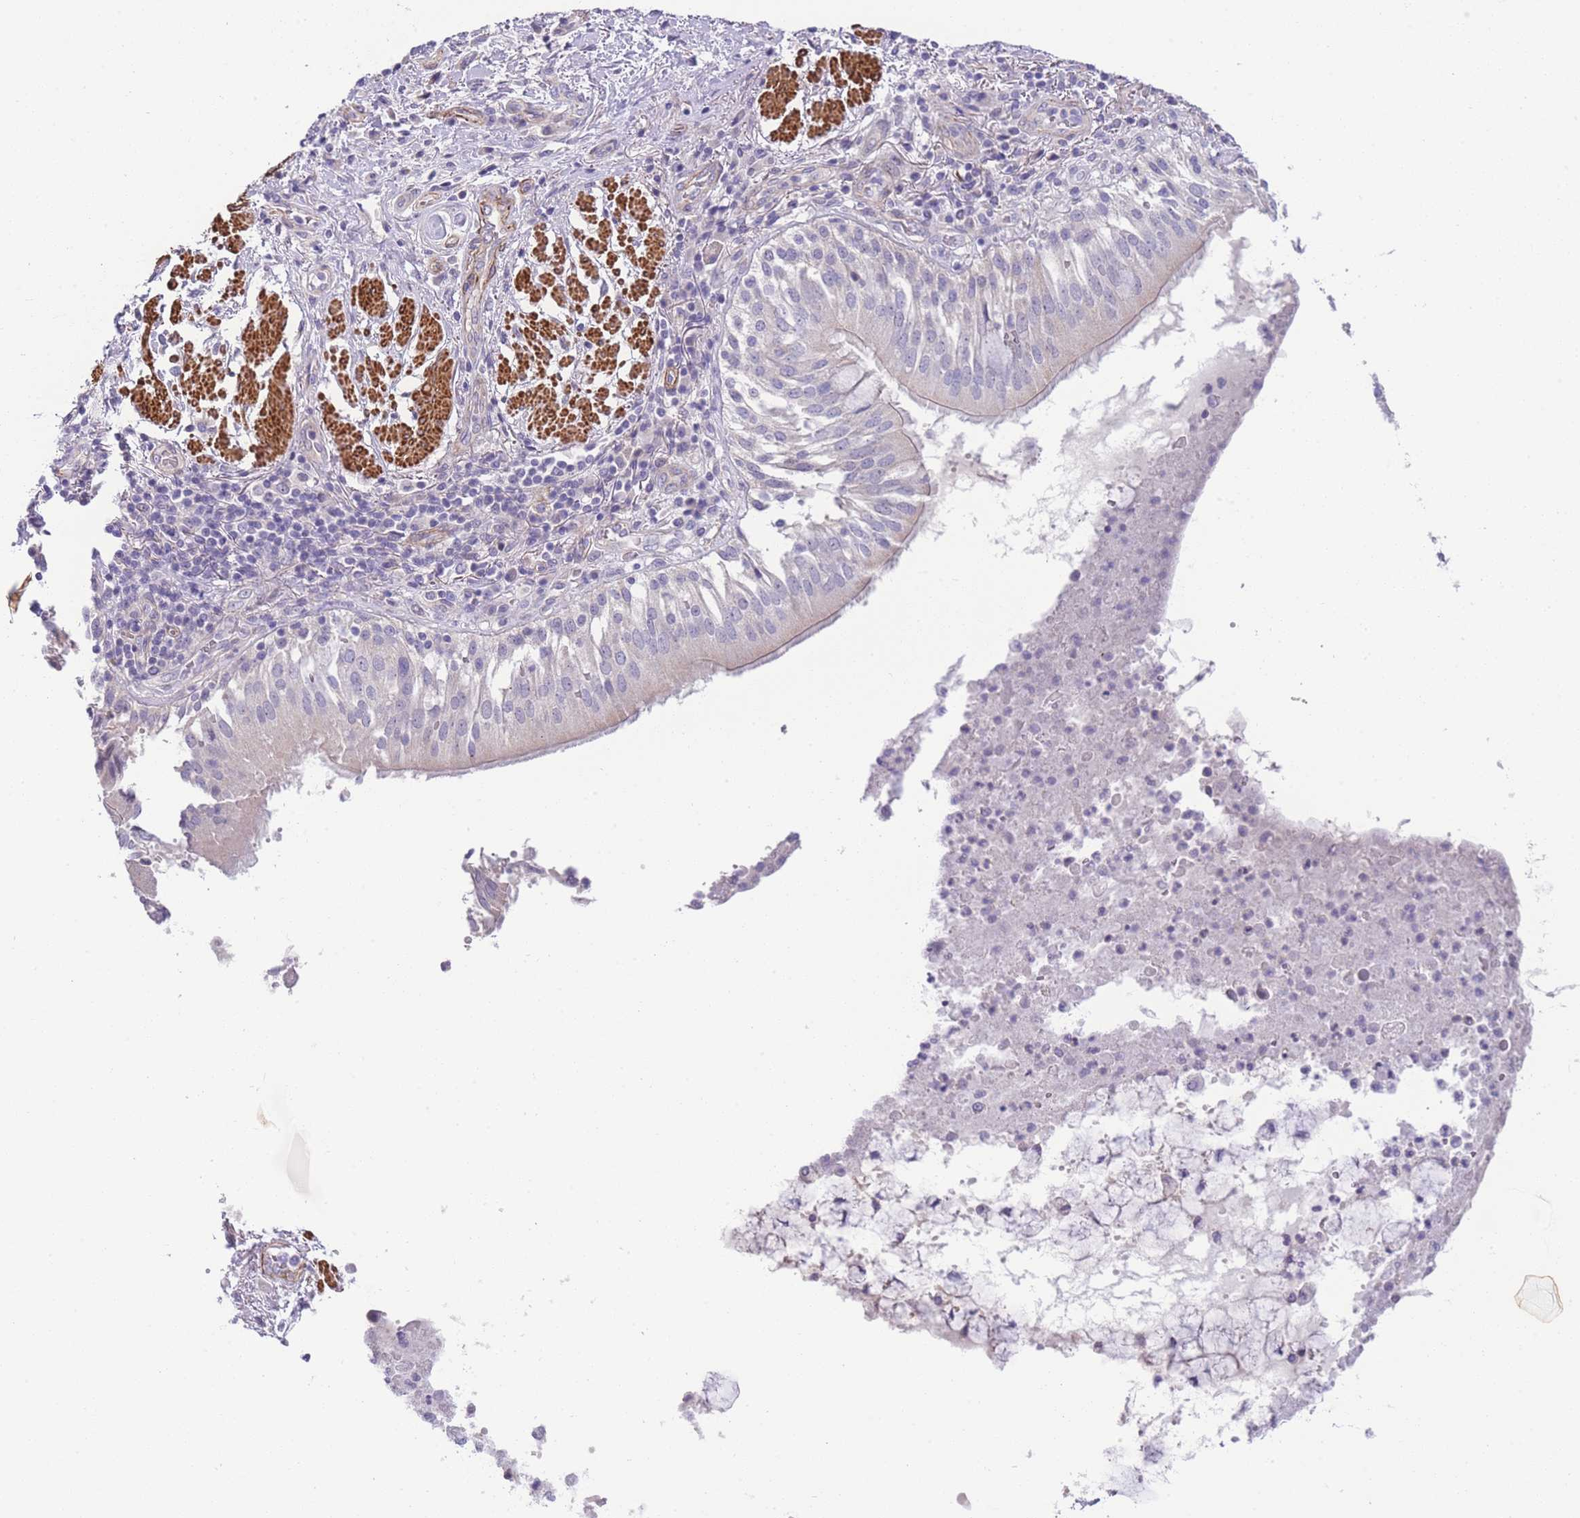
{"staining": {"intensity": "negative", "quantity": "none", "location": "none"}, "tissue": "adipose tissue", "cell_type": "Adipocytes", "image_type": "normal", "snomed": [{"axis": "morphology", "description": "Normal tissue, NOS"}, {"axis": "morphology", "description": "Squamous cell carcinoma, NOS"}, {"axis": "topography", "description": "Bronchus"}, {"axis": "topography", "description": "Lung"}], "caption": "Photomicrograph shows no protein expression in adipocytes of normal adipose tissue. (DAB immunohistochemistry (IHC) with hematoxylin counter stain).", "gene": "FAM124A", "patient": {"sex": "male", "age": 64}}